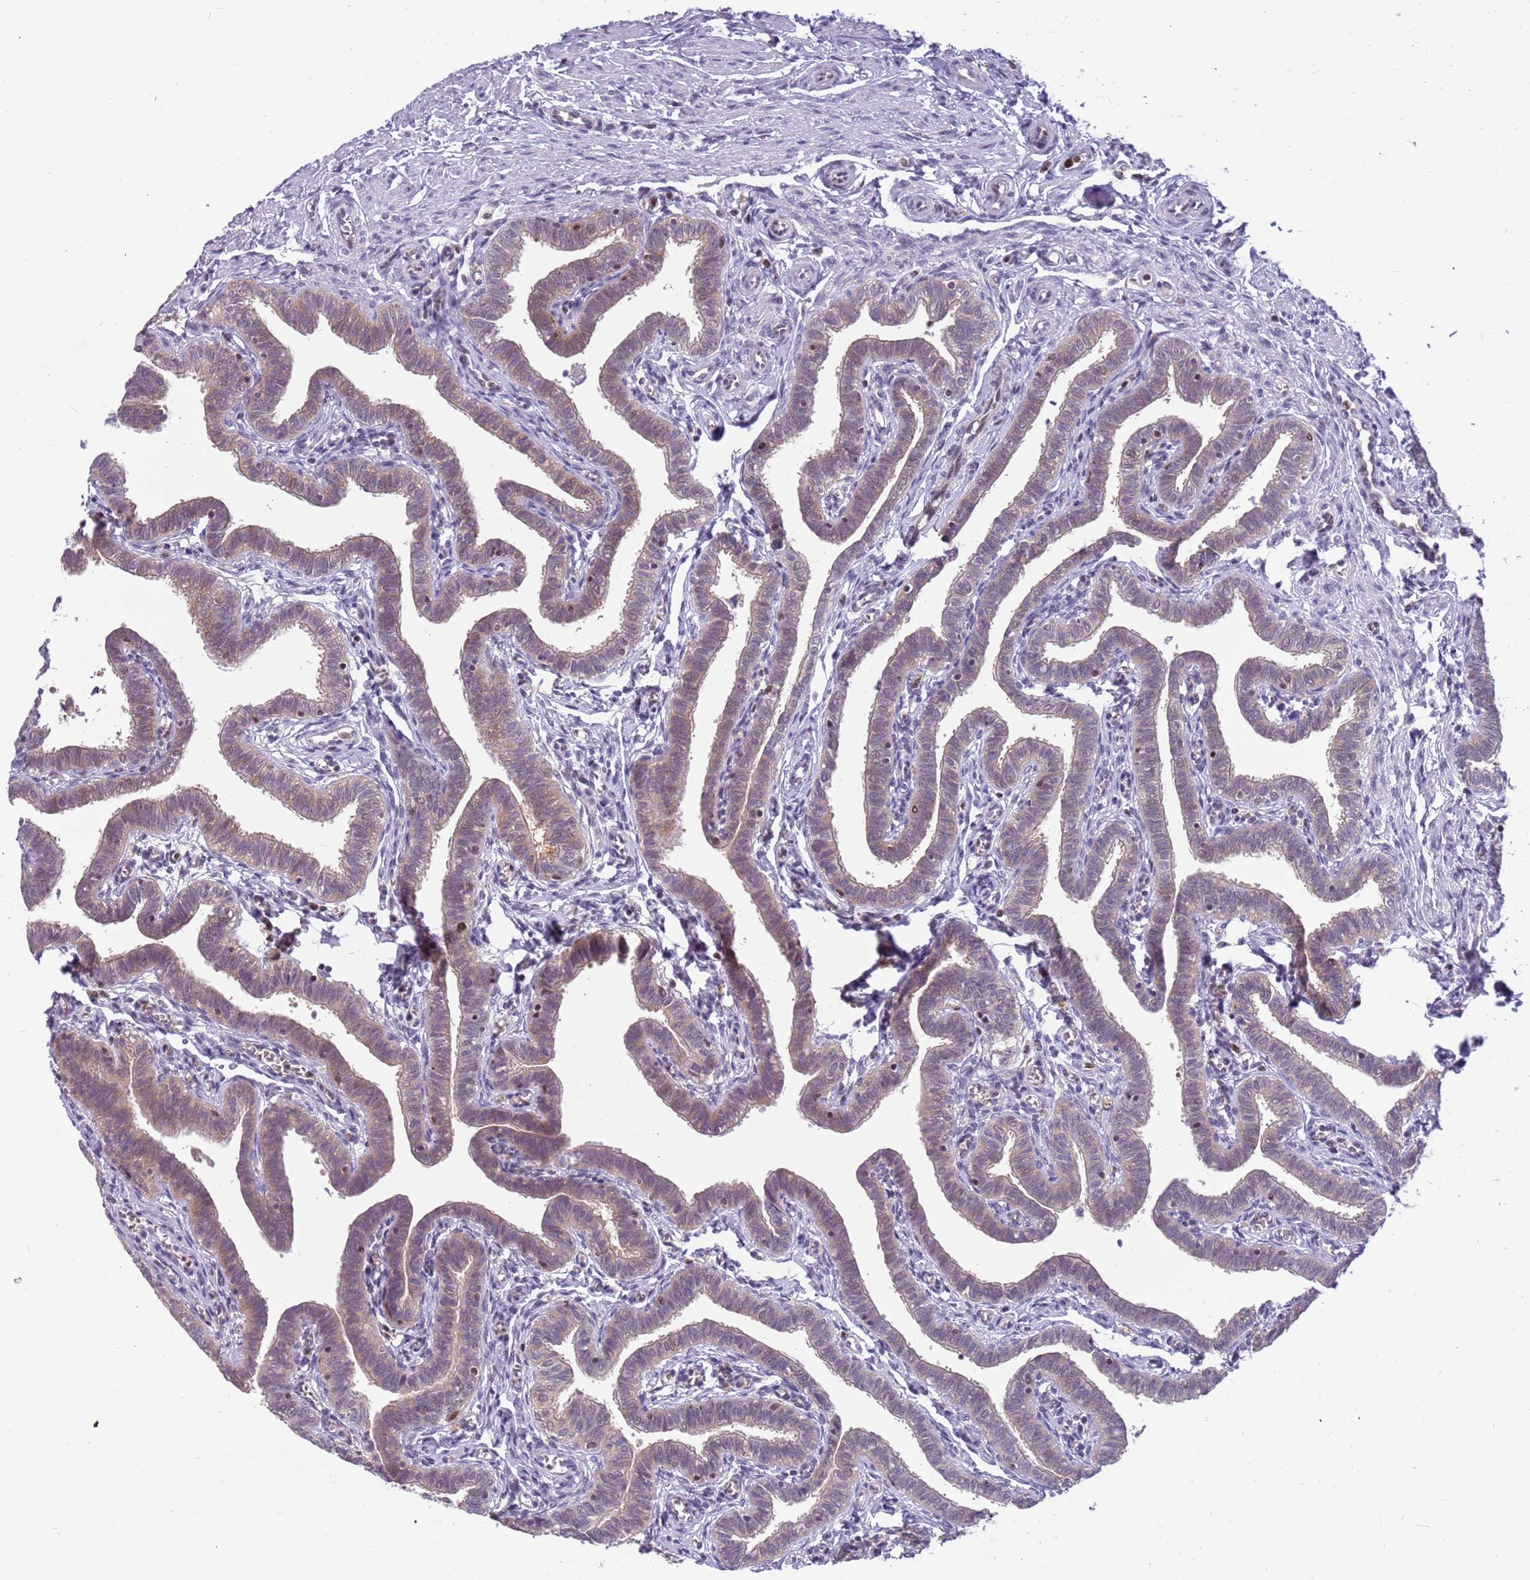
{"staining": {"intensity": "weak", "quantity": ">75%", "location": "cytoplasmic/membranous"}, "tissue": "fallopian tube", "cell_type": "Glandular cells", "image_type": "normal", "snomed": [{"axis": "morphology", "description": "Normal tissue, NOS"}, {"axis": "topography", "description": "Fallopian tube"}], "caption": "A low amount of weak cytoplasmic/membranous staining is seen in about >75% of glandular cells in unremarkable fallopian tube.", "gene": "ARHGEF35", "patient": {"sex": "female", "age": 36}}